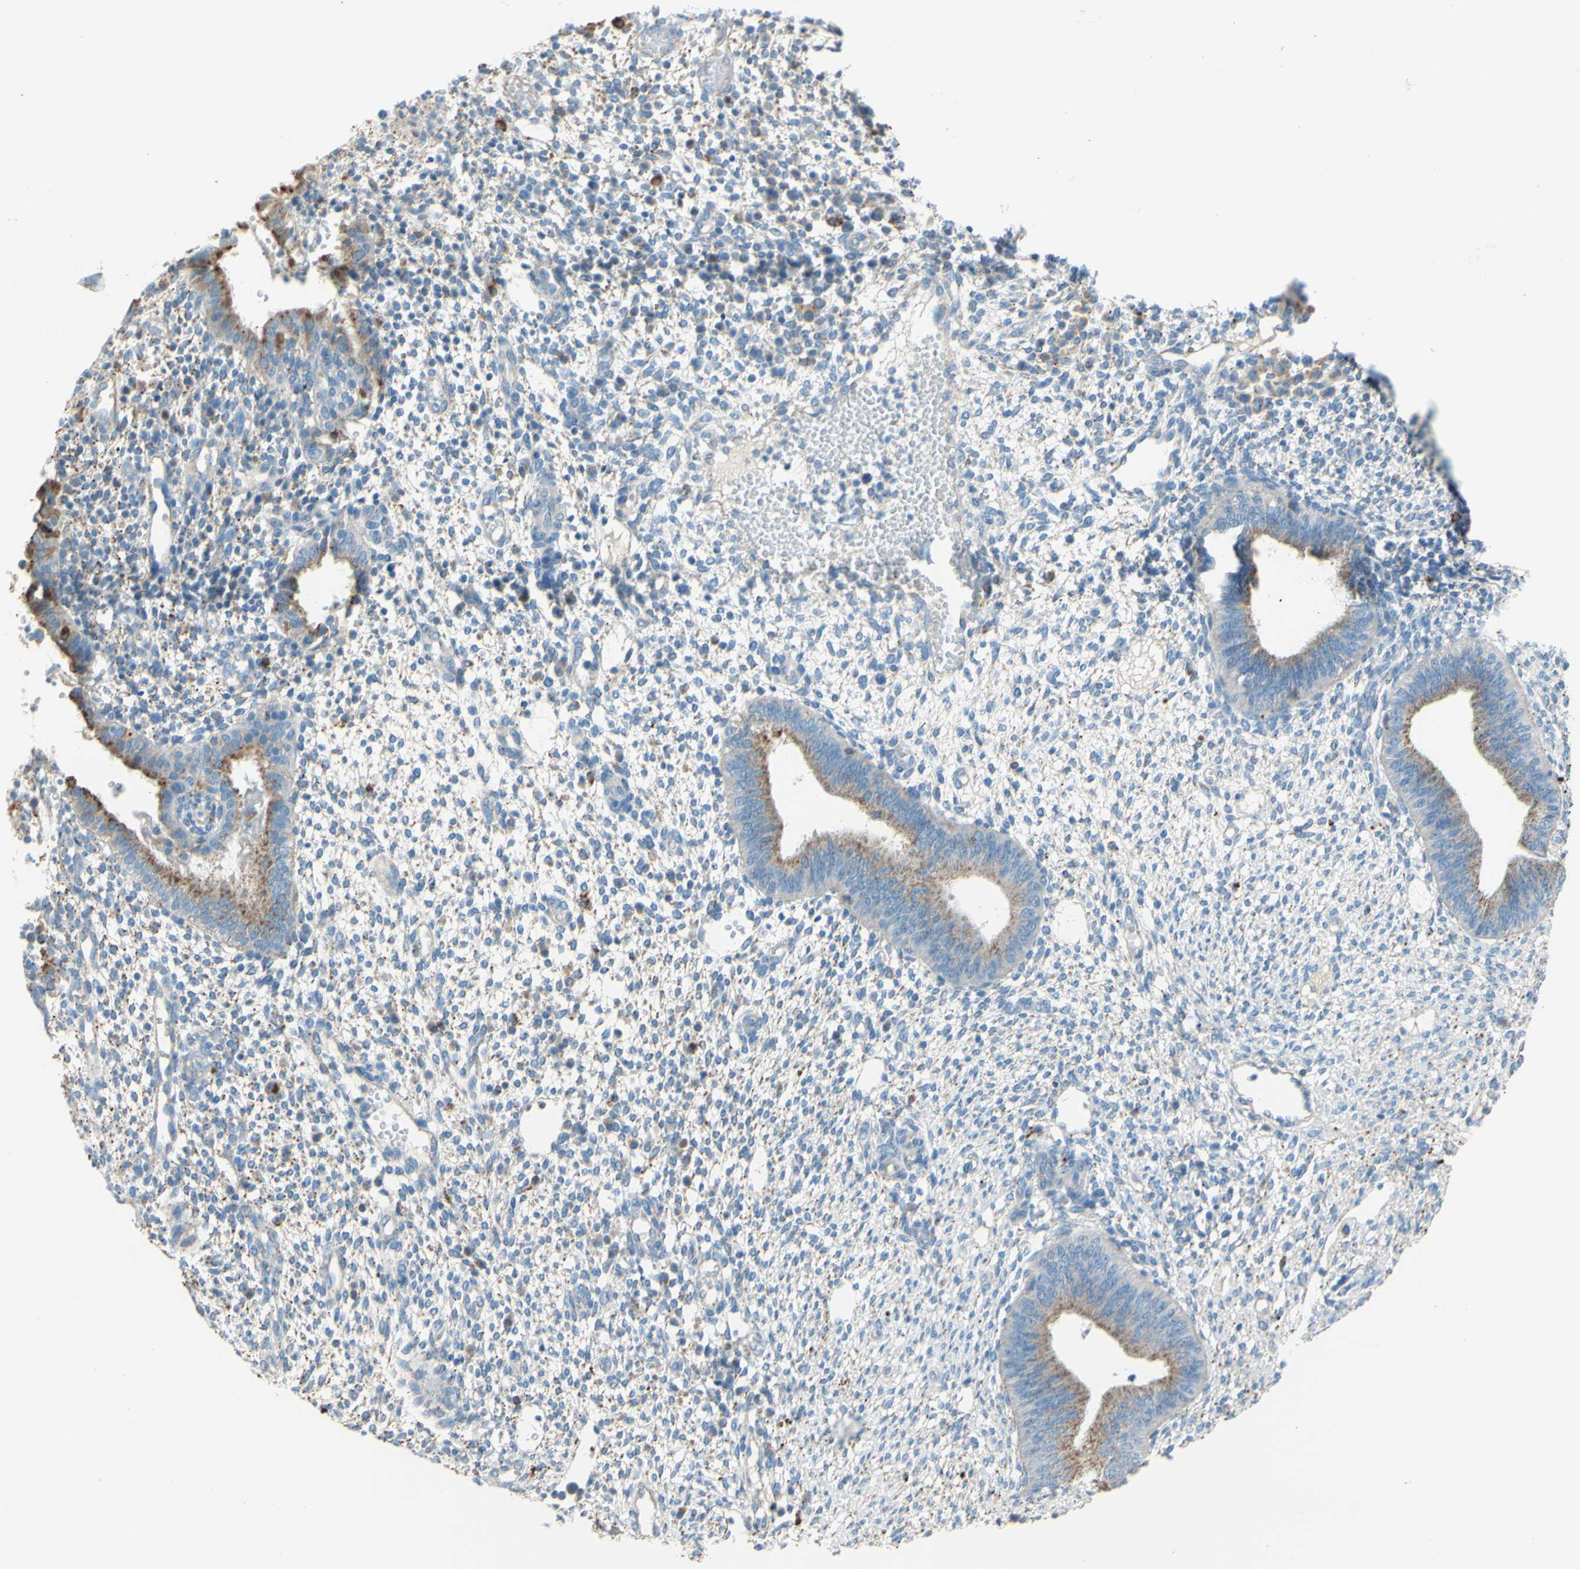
{"staining": {"intensity": "weak", "quantity": "25%-75%", "location": "cytoplasmic/membranous"}, "tissue": "endometrium", "cell_type": "Cells in endometrial stroma", "image_type": "normal", "snomed": [{"axis": "morphology", "description": "Normal tissue, NOS"}, {"axis": "topography", "description": "Endometrium"}], "caption": "IHC (DAB (3,3'-diaminobenzidine)) staining of benign endometrium reveals weak cytoplasmic/membranous protein expression in approximately 25%-75% of cells in endometrial stroma. Using DAB (brown) and hematoxylin (blue) stains, captured at high magnification using brightfield microscopy.", "gene": "CTSD", "patient": {"sex": "female", "age": 35}}